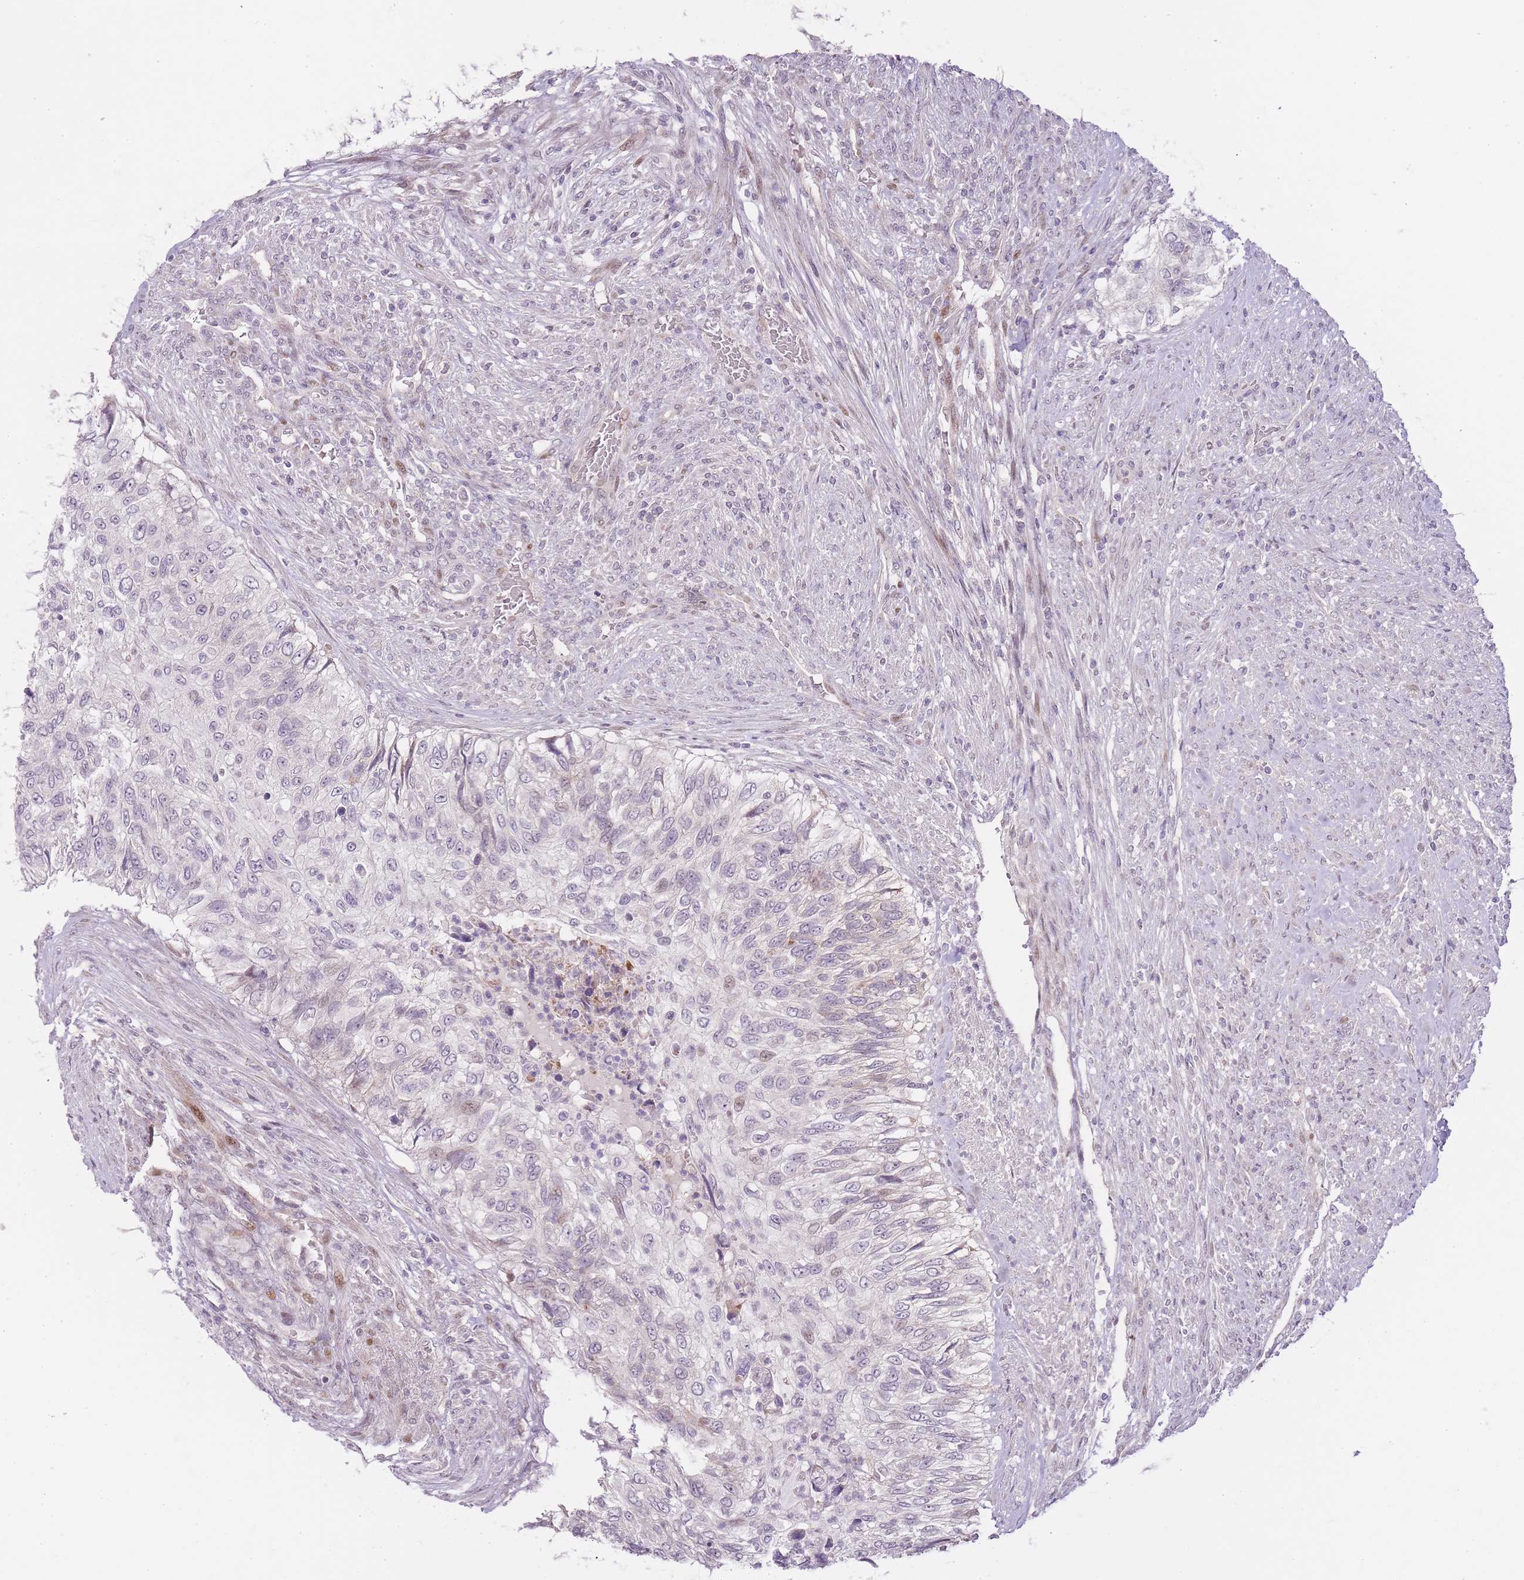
{"staining": {"intensity": "weak", "quantity": "<25%", "location": "nuclear"}, "tissue": "urothelial cancer", "cell_type": "Tumor cells", "image_type": "cancer", "snomed": [{"axis": "morphology", "description": "Urothelial carcinoma, High grade"}, {"axis": "topography", "description": "Urinary bladder"}], "caption": "Immunohistochemical staining of human urothelial cancer exhibits no significant staining in tumor cells.", "gene": "OGG1", "patient": {"sex": "female", "age": 60}}